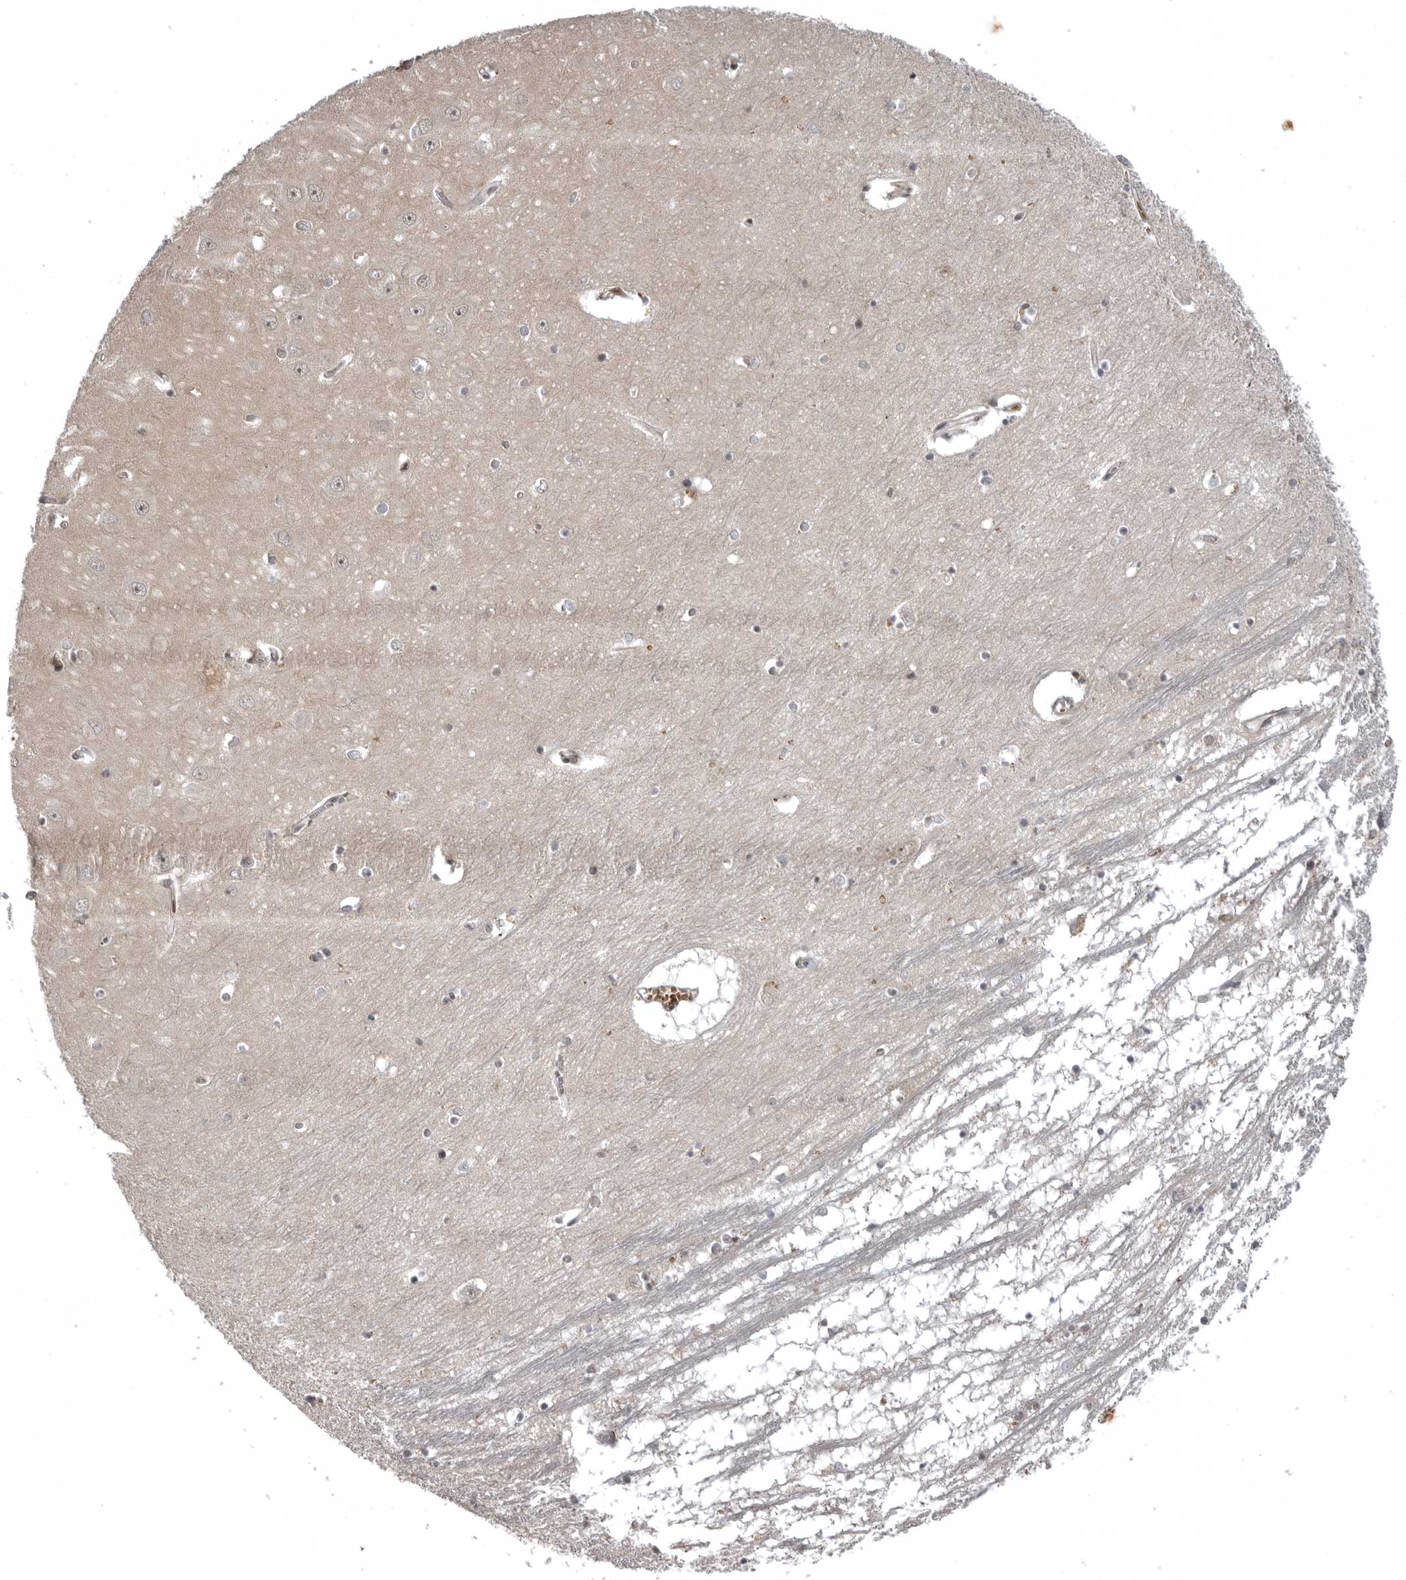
{"staining": {"intensity": "weak", "quantity": "<25%", "location": "nuclear"}, "tissue": "hippocampus", "cell_type": "Glial cells", "image_type": "normal", "snomed": [{"axis": "morphology", "description": "Normal tissue, NOS"}, {"axis": "topography", "description": "Hippocampus"}], "caption": "Photomicrograph shows no protein positivity in glial cells of unremarkable hippocampus. (Stains: DAB (3,3'-diaminobenzidine) immunohistochemistry with hematoxylin counter stain, Microscopy: brightfield microscopy at high magnification).", "gene": "SNX16", "patient": {"sex": "male", "age": 70}}